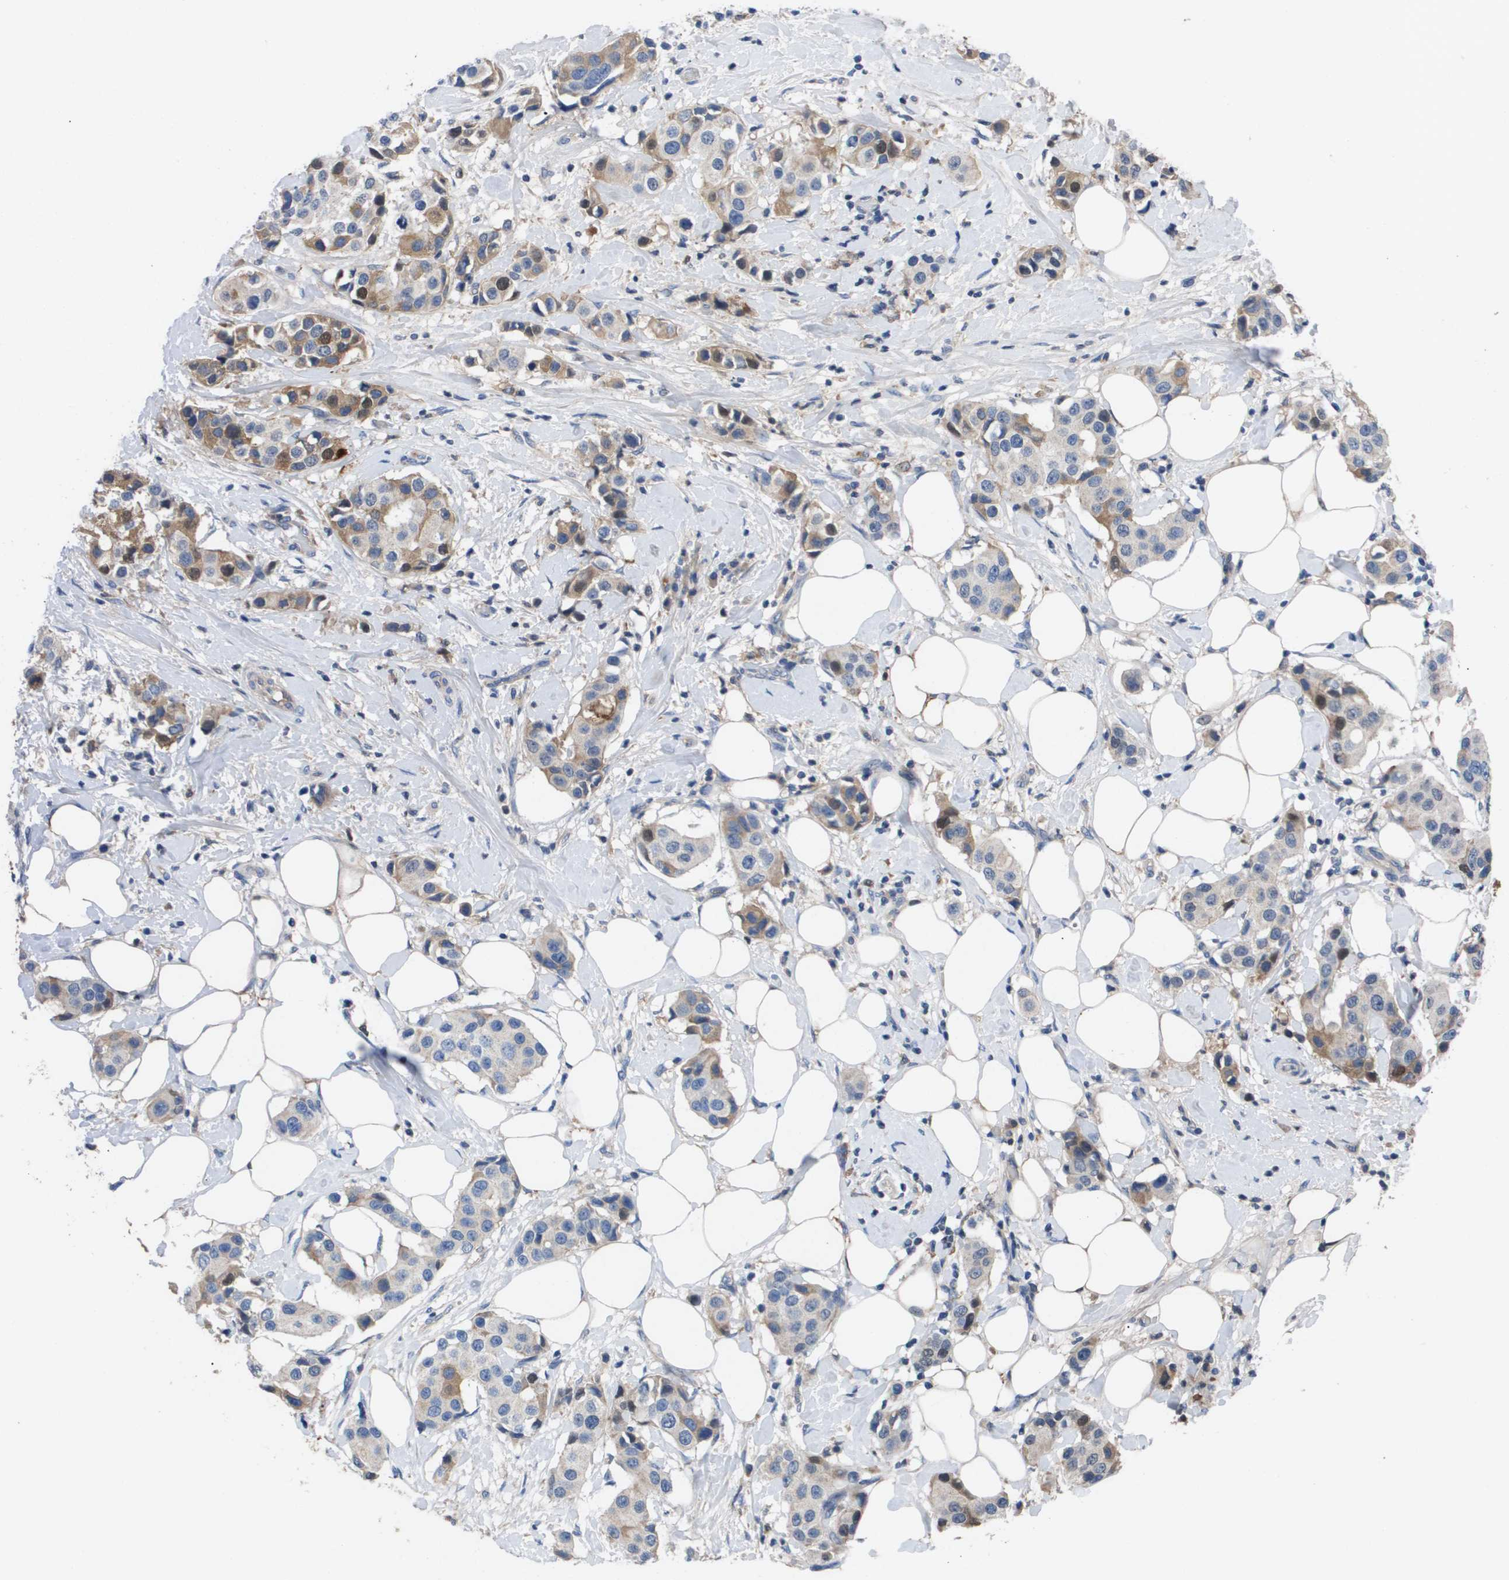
{"staining": {"intensity": "moderate", "quantity": "25%-75%", "location": "cytoplasmic/membranous,nuclear"}, "tissue": "breast cancer", "cell_type": "Tumor cells", "image_type": "cancer", "snomed": [{"axis": "morphology", "description": "Normal tissue, NOS"}, {"axis": "morphology", "description": "Duct carcinoma"}, {"axis": "topography", "description": "Breast"}], "caption": "Immunohistochemical staining of breast invasive ductal carcinoma displays moderate cytoplasmic/membranous and nuclear protein positivity in approximately 25%-75% of tumor cells. The protein of interest is shown in brown color, while the nuclei are stained blue.", "gene": "SERPINA6", "patient": {"sex": "female", "age": 39}}